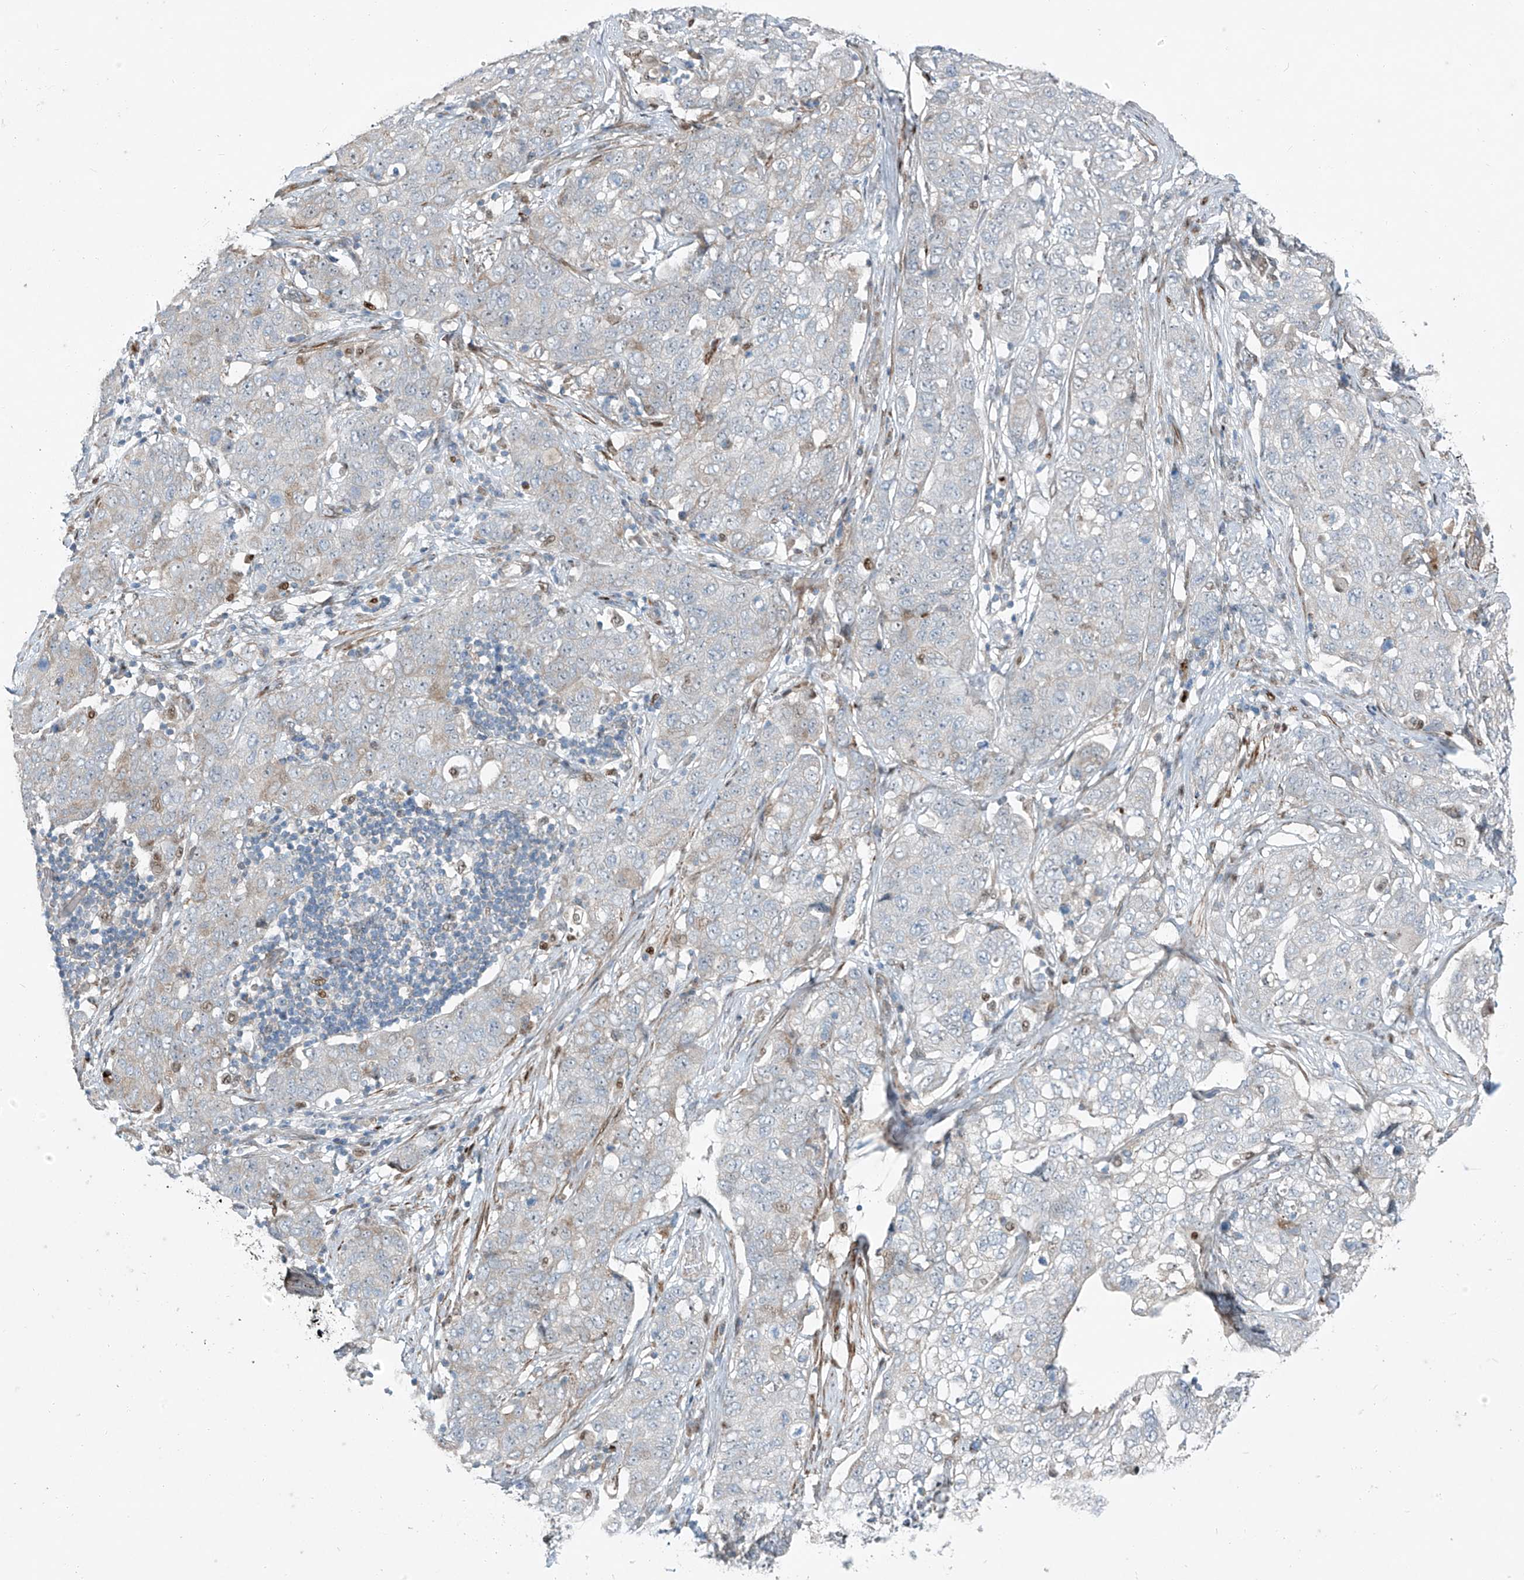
{"staining": {"intensity": "negative", "quantity": "none", "location": "none"}, "tissue": "stomach cancer", "cell_type": "Tumor cells", "image_type": "cancer", "snomed": [{"axis": "morphology", "description": "Normal tissue, NOS"}, {"axis": "morphology", "description": "Adenocarcinoma, NOS"}, {"axis": "topography", "description": "Lymph node"}, {"axis": "topography", "description": "Stomach"}], "caption": "This is an immunohistochemistry (IHC) micrograph of stomach cancer. There is no positivity in tumor cells.", "gene": "PPCS", "patient": {"sex": "male", "age": 48}}